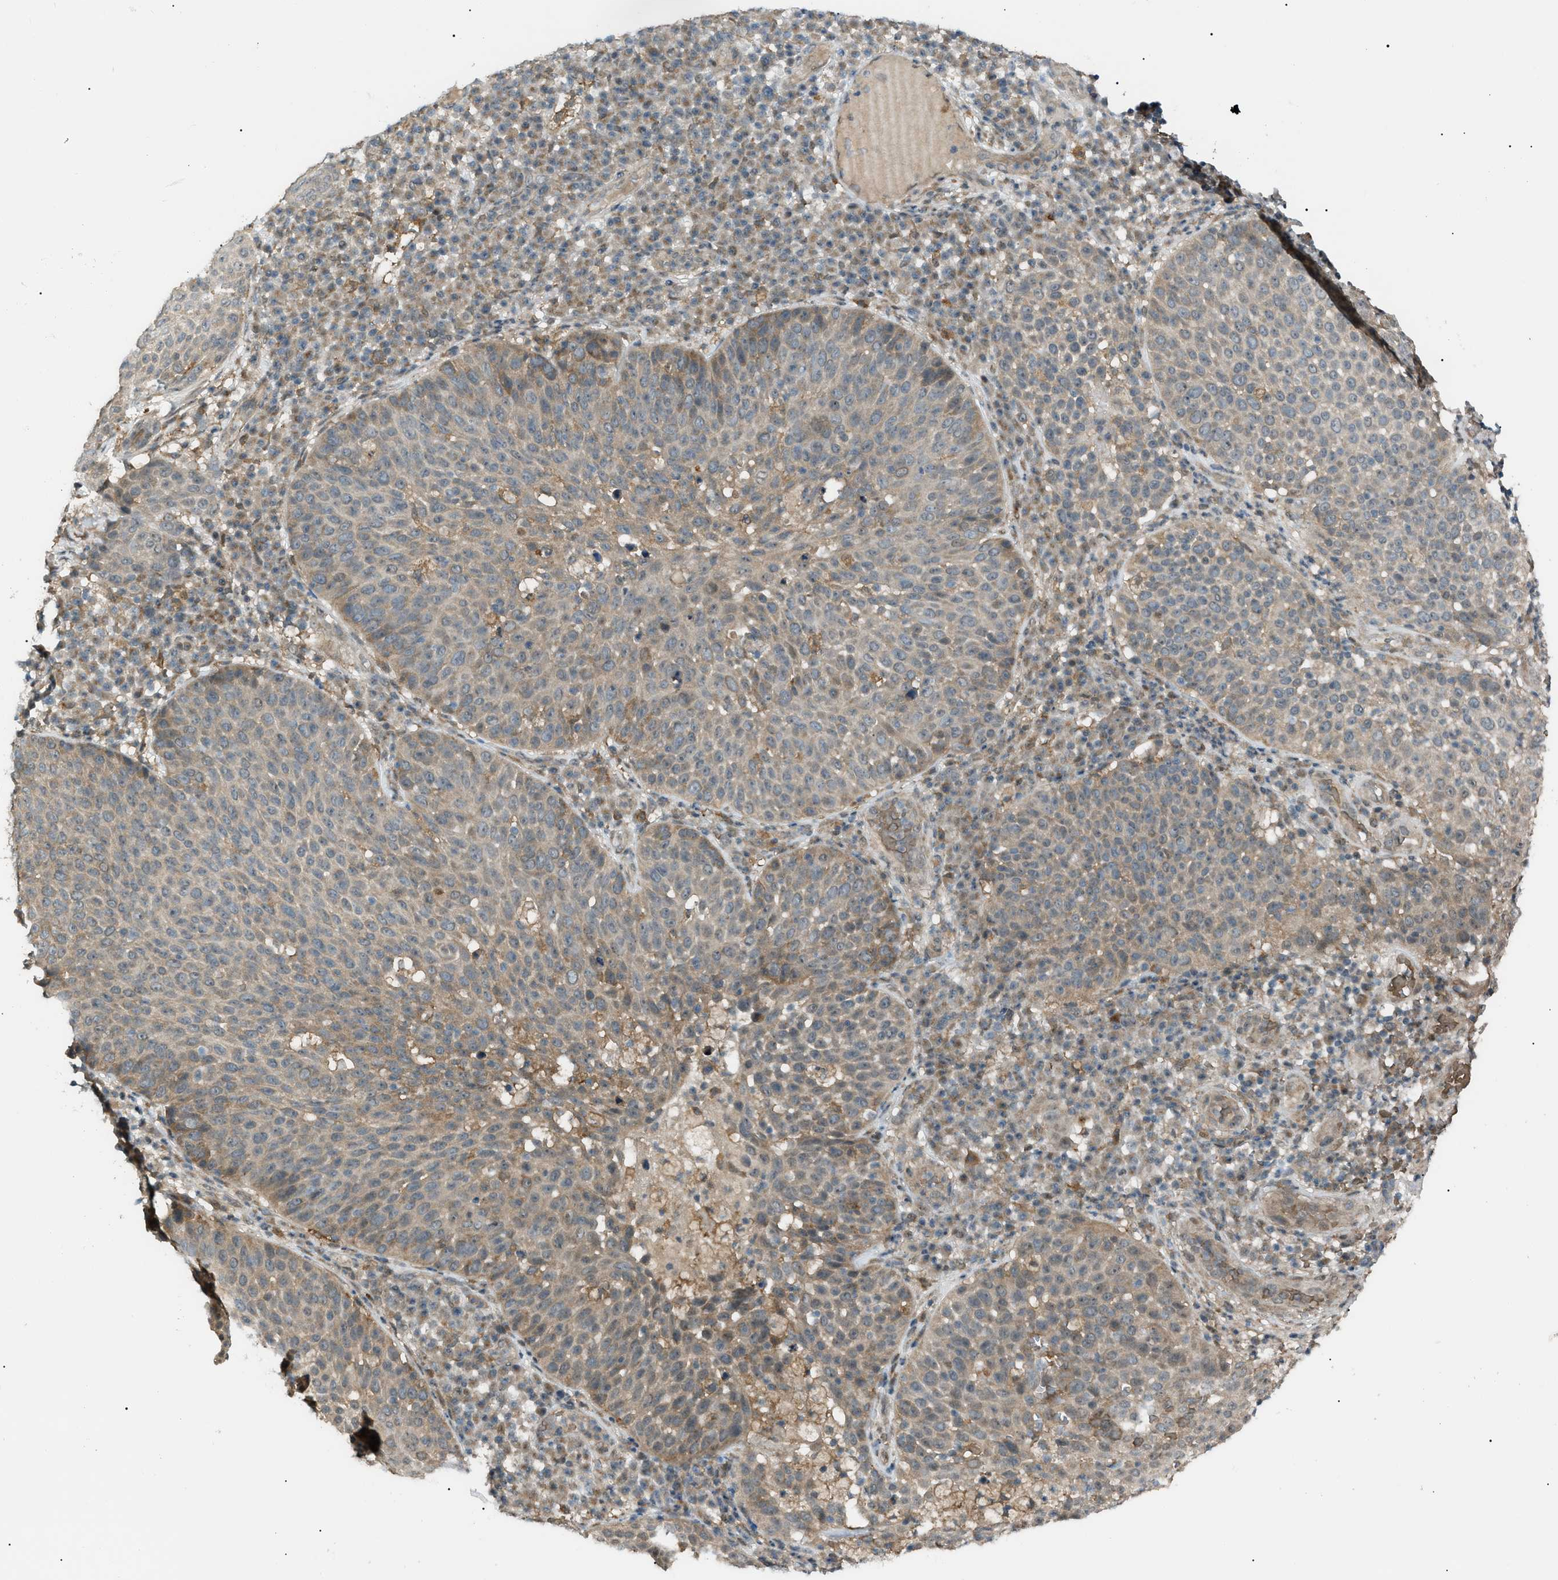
{"staining": {"intensity": "weak", "quantity": ">75%", "location": "cytoplasmic/membranous"}, "tissue": "skin cancer", "cell_type": "Tumor cells", "image_type": "cancer", "snomed": [{"axis": "morphology", "description": "Squamous cell carcinoma in situ, NOS"}, {"axis": "morphology", "description": "Squamous cell carcinoma, NOS"}, {"axis": "topography", "description": "Skin"}], "caption": "Brown immunohistochemical staining in human skin cancer exhibits weak cytoplasmic/membranous staining in about >75% of tumor cells. Using DAB (3,3'-diaminobenzidine) (brown) and hematoxylin (blue) stains, captured at high magnification using brightfield microscopy.", "gene": "LPIN2", "patient": {"sex": "male", "age": 93}}